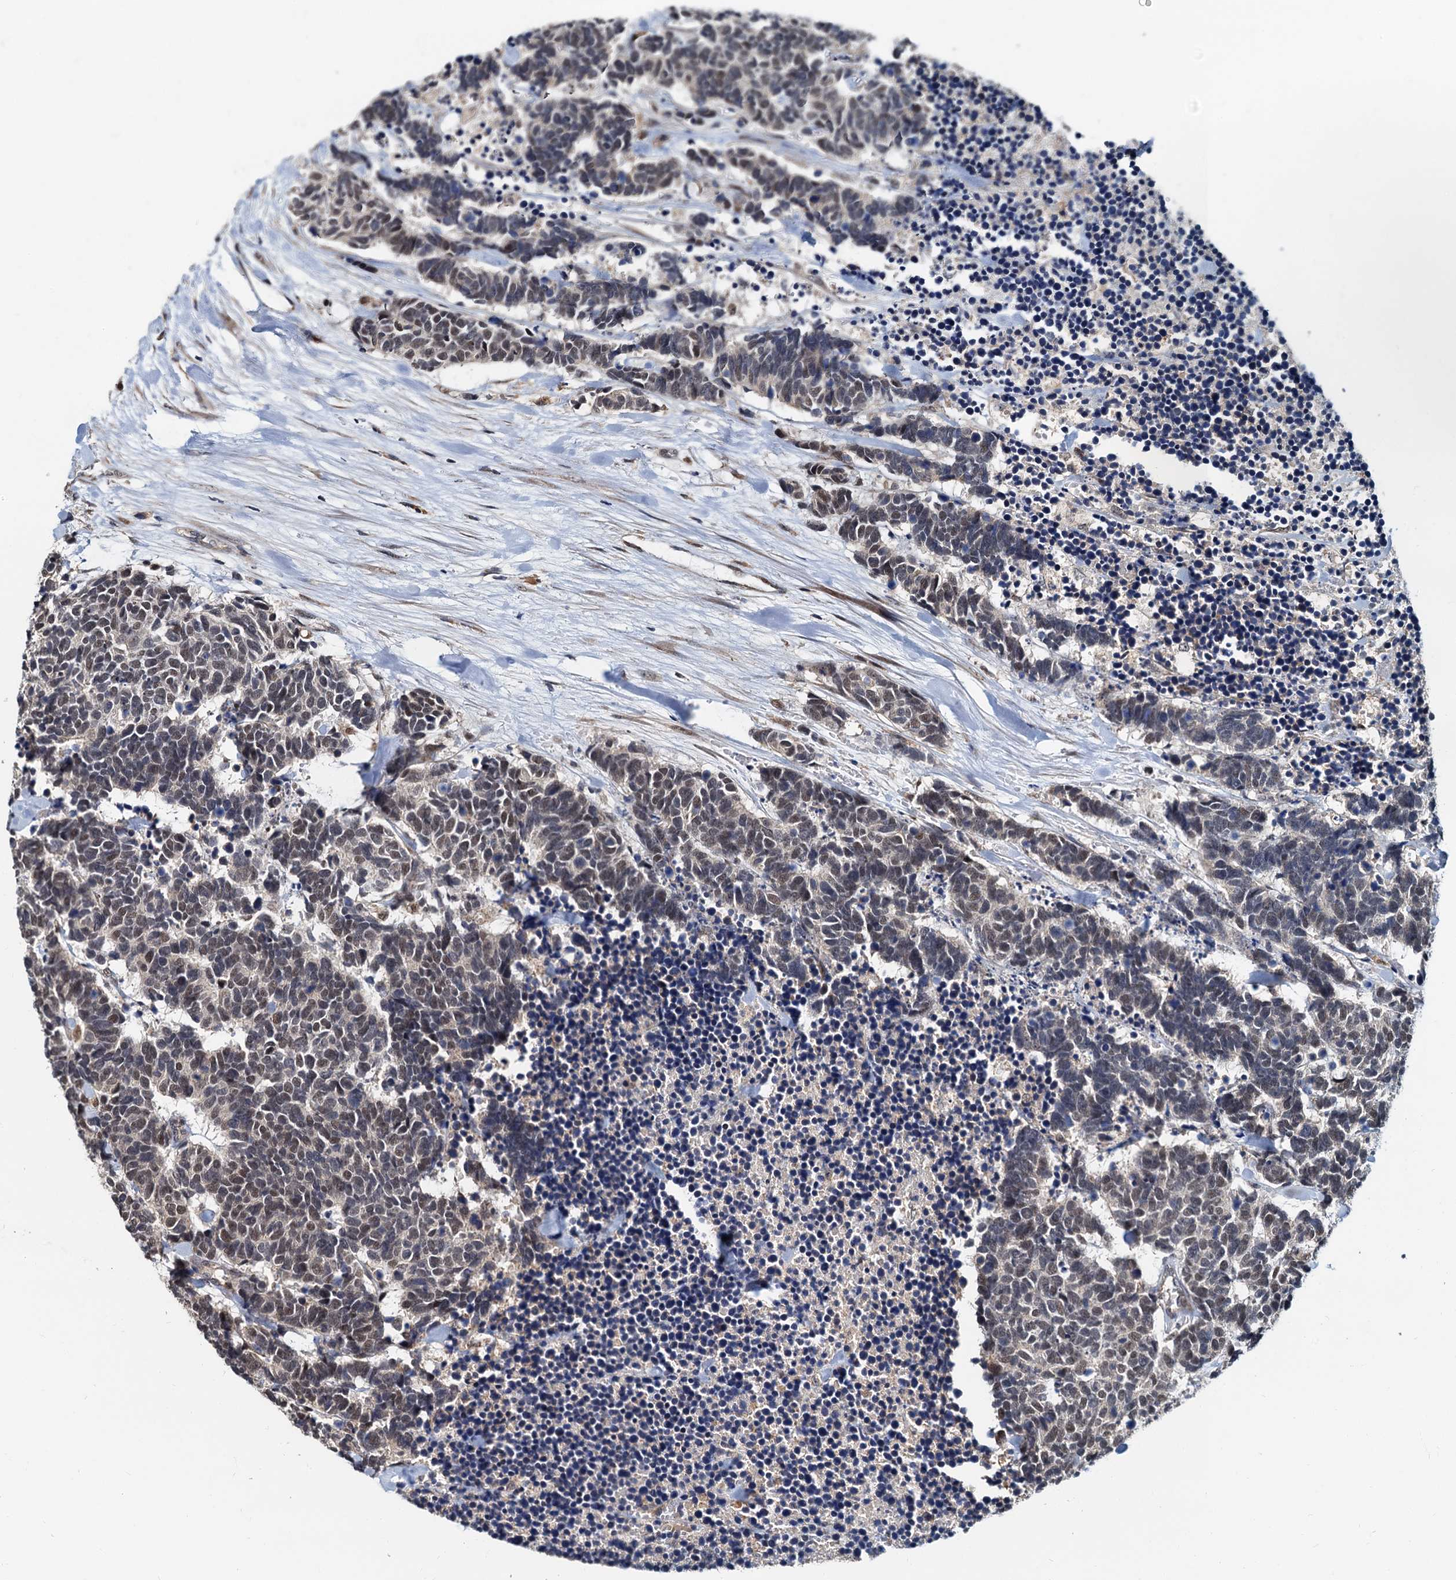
{"staining": {"intensity": "weak", "quantity": "25%-75%", "location": "cytoplasmic/membranous,nuclear"}, "tissue": "carcinoid", "cell_type": "Tumor cells", "image_type": "cancer", "snomed": [{"axis": "morphology", "description": "Carcinoma, NOS"}, {"axis": "morphology", "description": "Carcinoid, malignant, NOS"}, {"axis": "topography", "description": "Urinary bladder"}], "caption": "Carcinoid stained with a brown dye displays weak cytoplasmic/membranous and nuclear positive expression in about 25%-75% of tumor cells.", "gene": "MCMBP", "patient": {"sex": "male", "age": 57}}